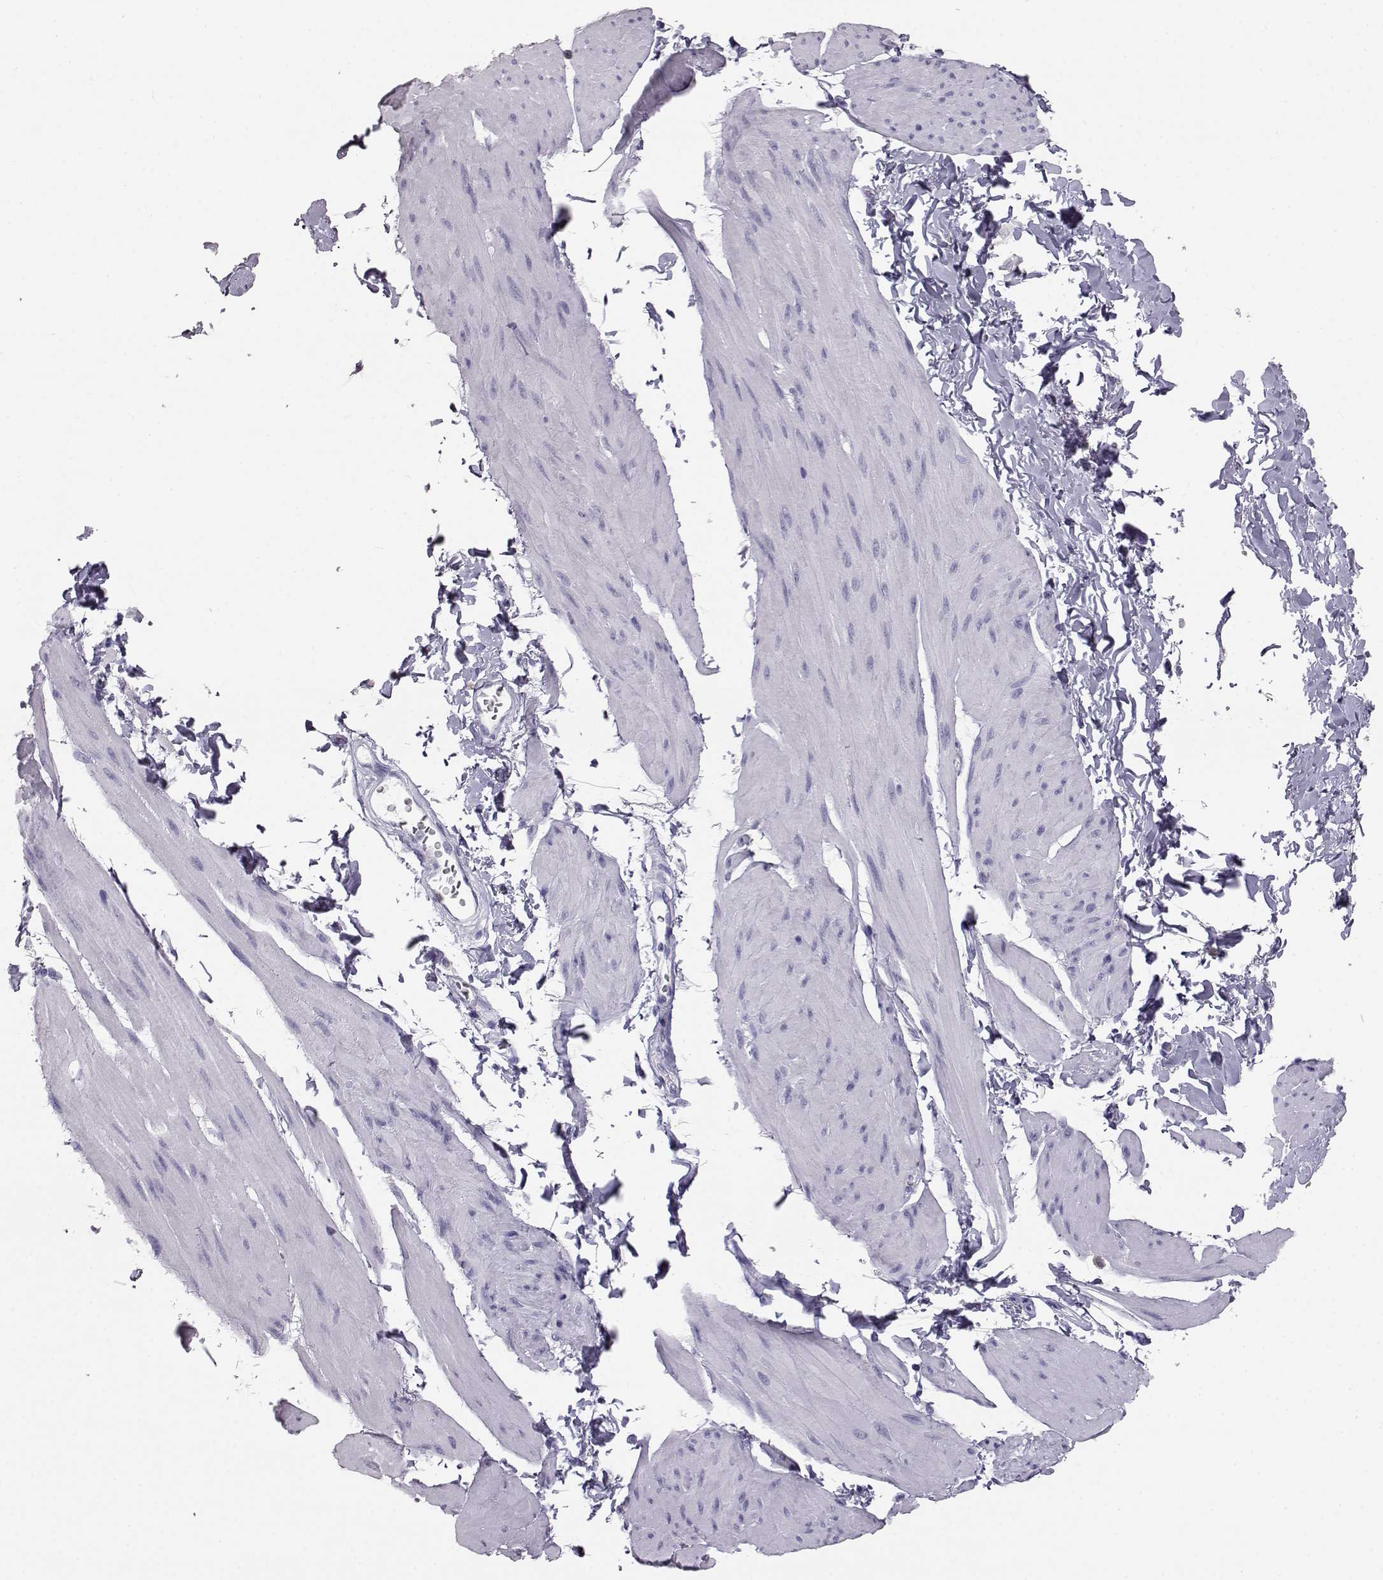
{"staining": {"intensity": "negative", "quantity": "none", "location": "none"}, "tissue": "smooth muscle", "cell_type": "Smooth muscle cells", "image_type": "normal", "snomed": [{"axis": "morphology", "description": "Normal tissue, NOS"}, {"axis": "topography", "description": "Adipose tissue"}, {"axis": "topography", "description": "Smooth muscle"}, {"axis": "topography", "description": "Peripheral nerve tissue"}], "caption": "Immunohistochemistry micrograph of normal smooth muscle: human smooth muscle stained with DAB demonstrates no significant protein staining in smooth muscle cells.", "gene": "ITLN1", "patient": {"sex": "male", "age": 83}}